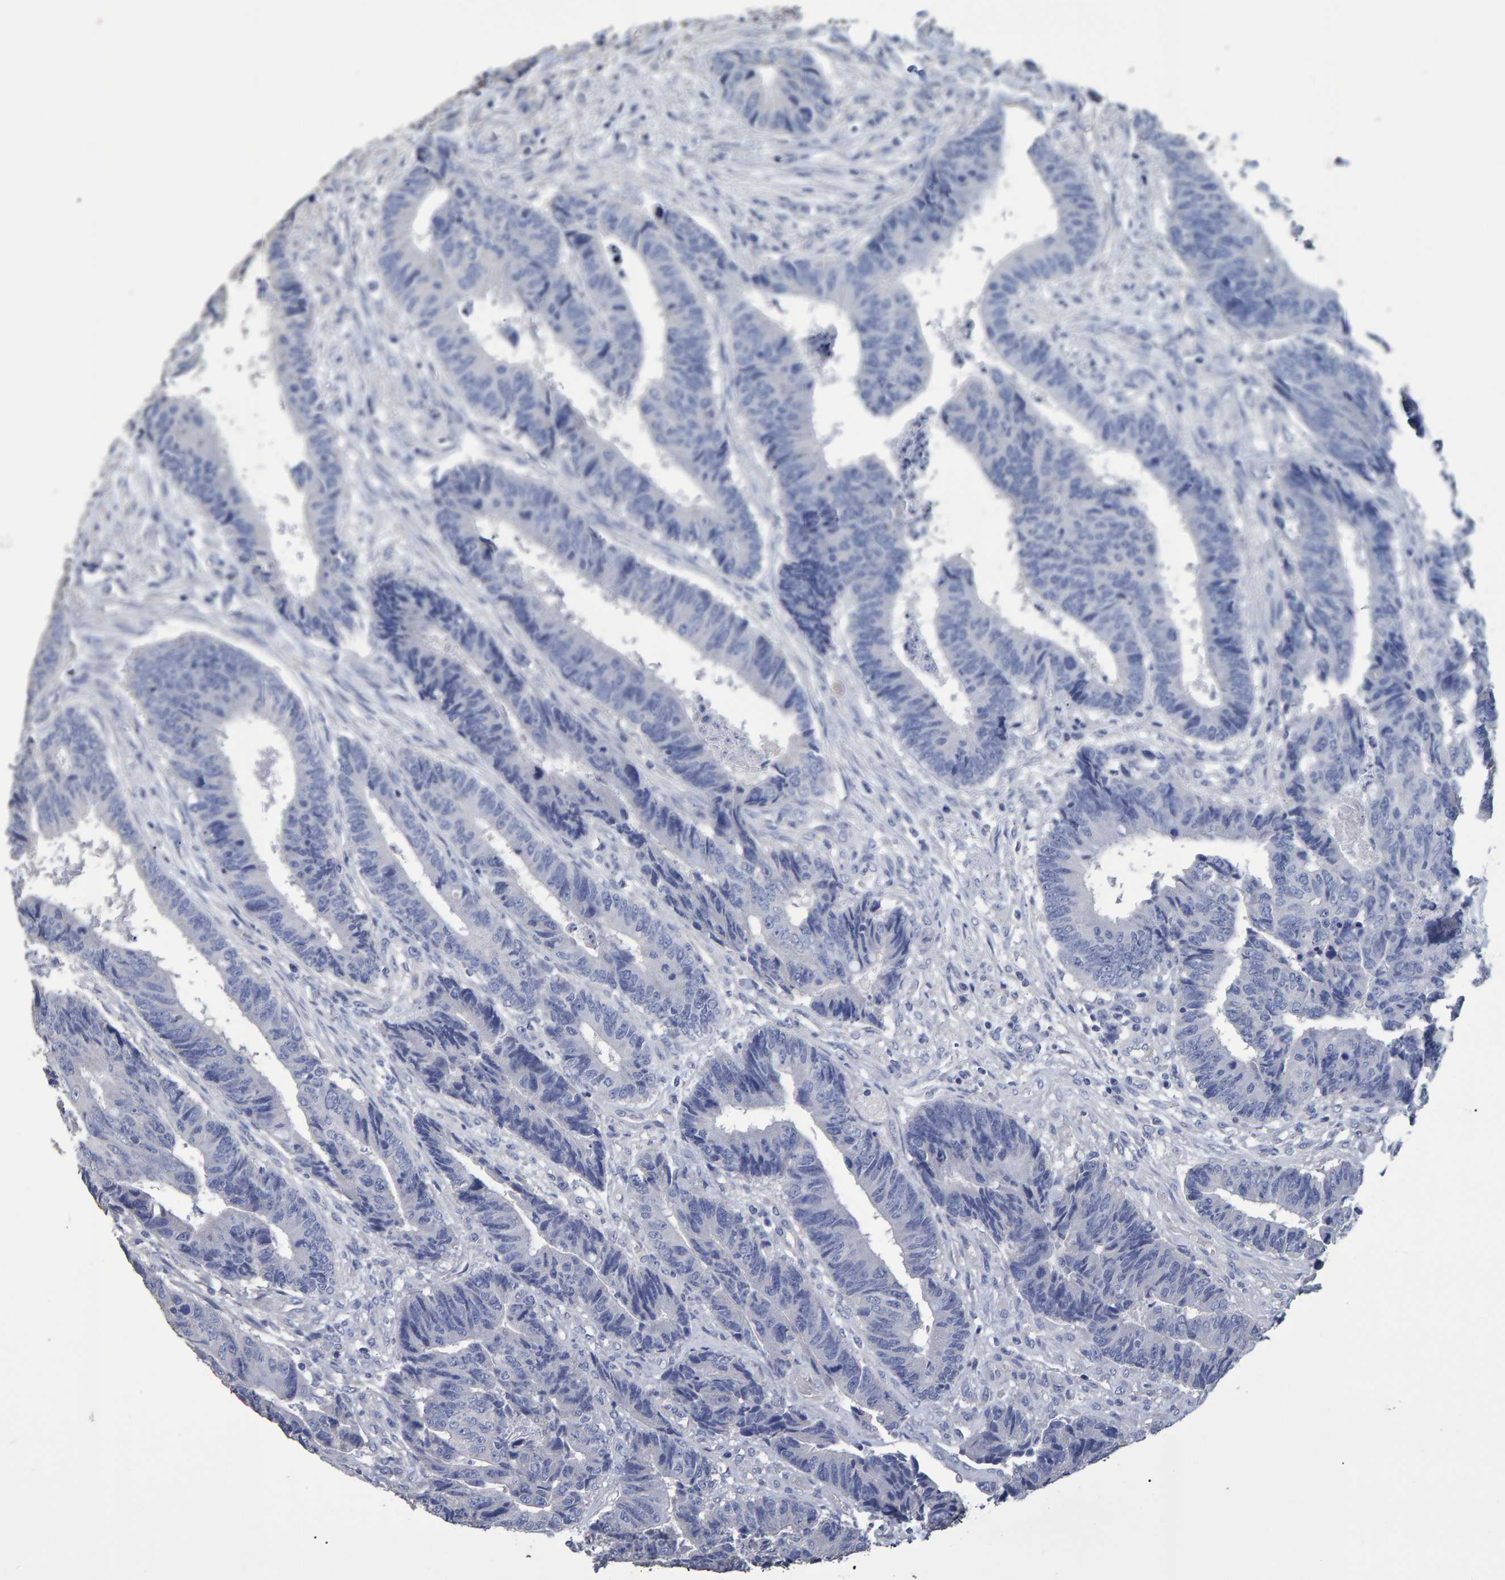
{"staining": {"intensity": "negative", "quantity": "none", "location": "none"}, "tissue": "colorectal cancer", "cell_type": "Tumor cells", "image_type": "cancer", "snomed": [{"axis": "morphology", "description": "Adenocarcinoma, NOS"}, {"axis": "topography", "description": "Rectum"}], "caption": "Immunohistochemistry (IHC) of human adenocarcinoma (colorectal) exhibits no staining in tumor cells.", "gene": "HEMGN", "patient": {"sex": "male", "age": 84}}